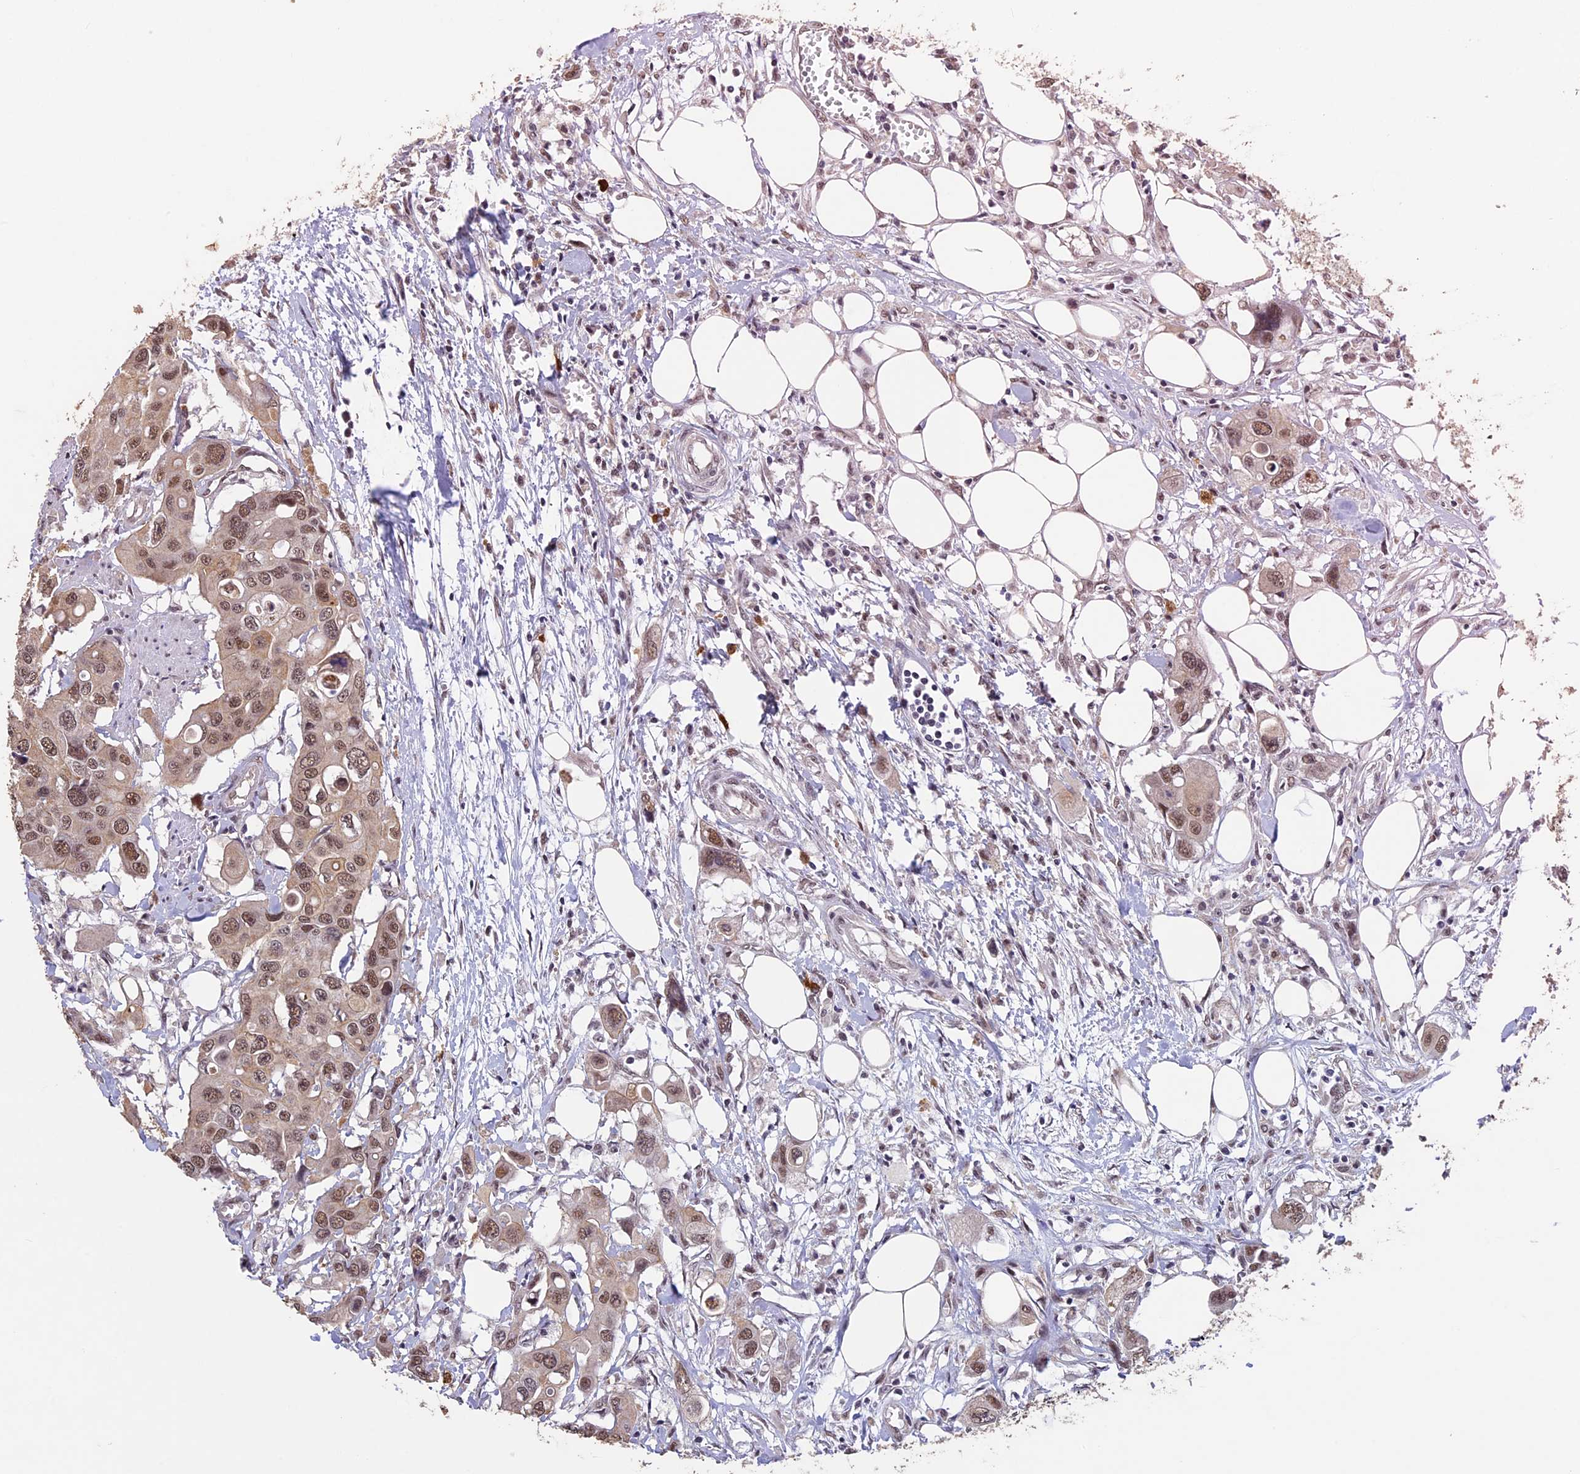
{"staining": {"intensity": "moderate", "quantity": ">75%", "location": "cytoplasmic/membranous,nuclear"}, "tissue": "colorectal cancer", "cell_type": "Tumor cells", "image_type": "cancer", "snomed": [{"axis": "morphology", "description": "Adenocarcinoma, NOS"}, {"axis": "topography", "description": "Colon"}], "caption": "About >75% of tumor cells in colorectal adenocarcinoma reveal moderate cytoplasmic/membranous and nuclear protein staining as visualized by brown immunohistochemical staining.", "gene": "RNF40", "patient": {"sex": "male", "age": 77}}